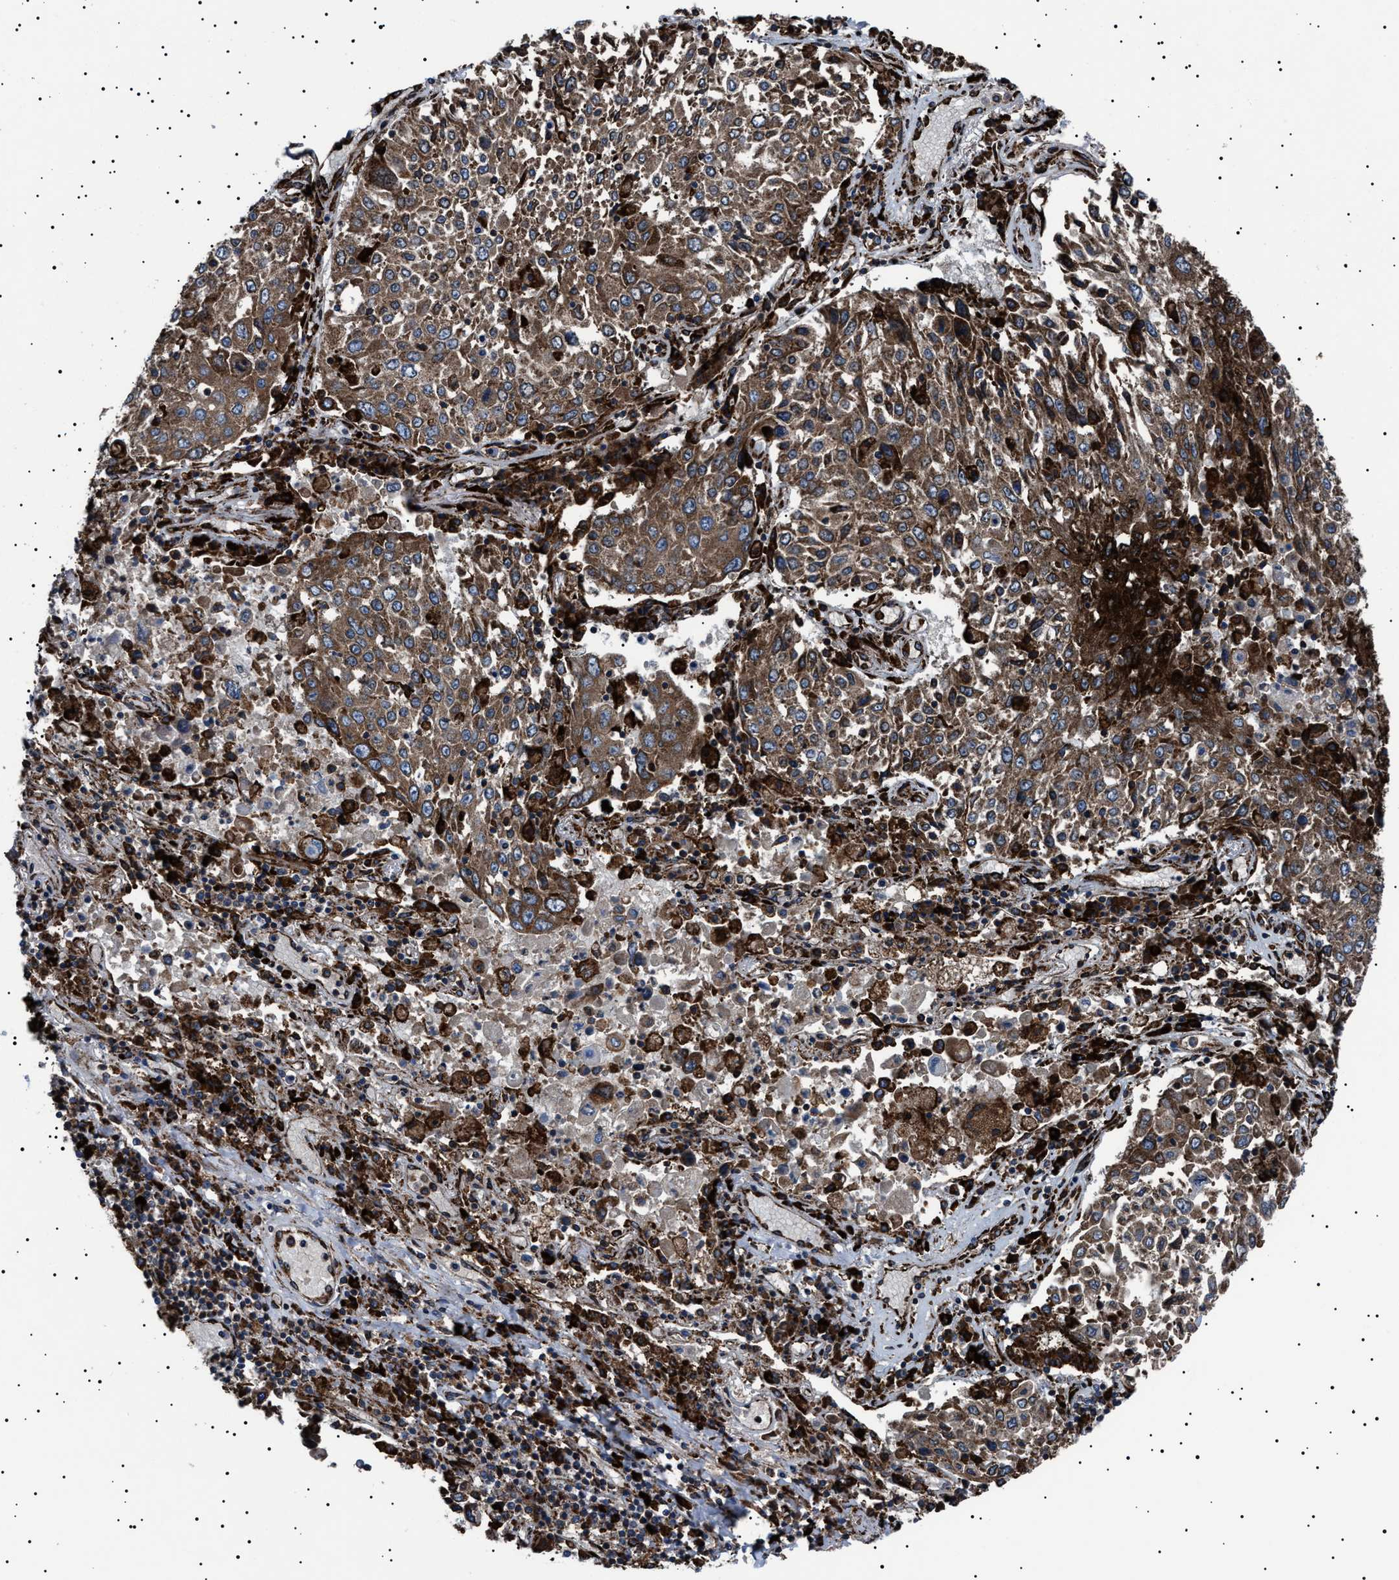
{"staining": {"intensity": "moderate", "quantity": ">75%", "location": "cytoplasmic/membranous"}, "tissue": "lung cancer", "cell_type": "Tumor cells", "image_type": "cancer", "snomed": [{"axis": "morphology", "description": "Squamous cell carcinoma, NOS"}, {"axis": "topography", "description": "Lung"}], "caption": "Squamous cell carcinoma (lung) stained for a protein (brown) demonstrates moderate cytoplasmic/membranous positive positivity in approximately >75% of tumor cells.", "gene": "TOP1MT", "patient": {"sex": "male", "age": 65}}